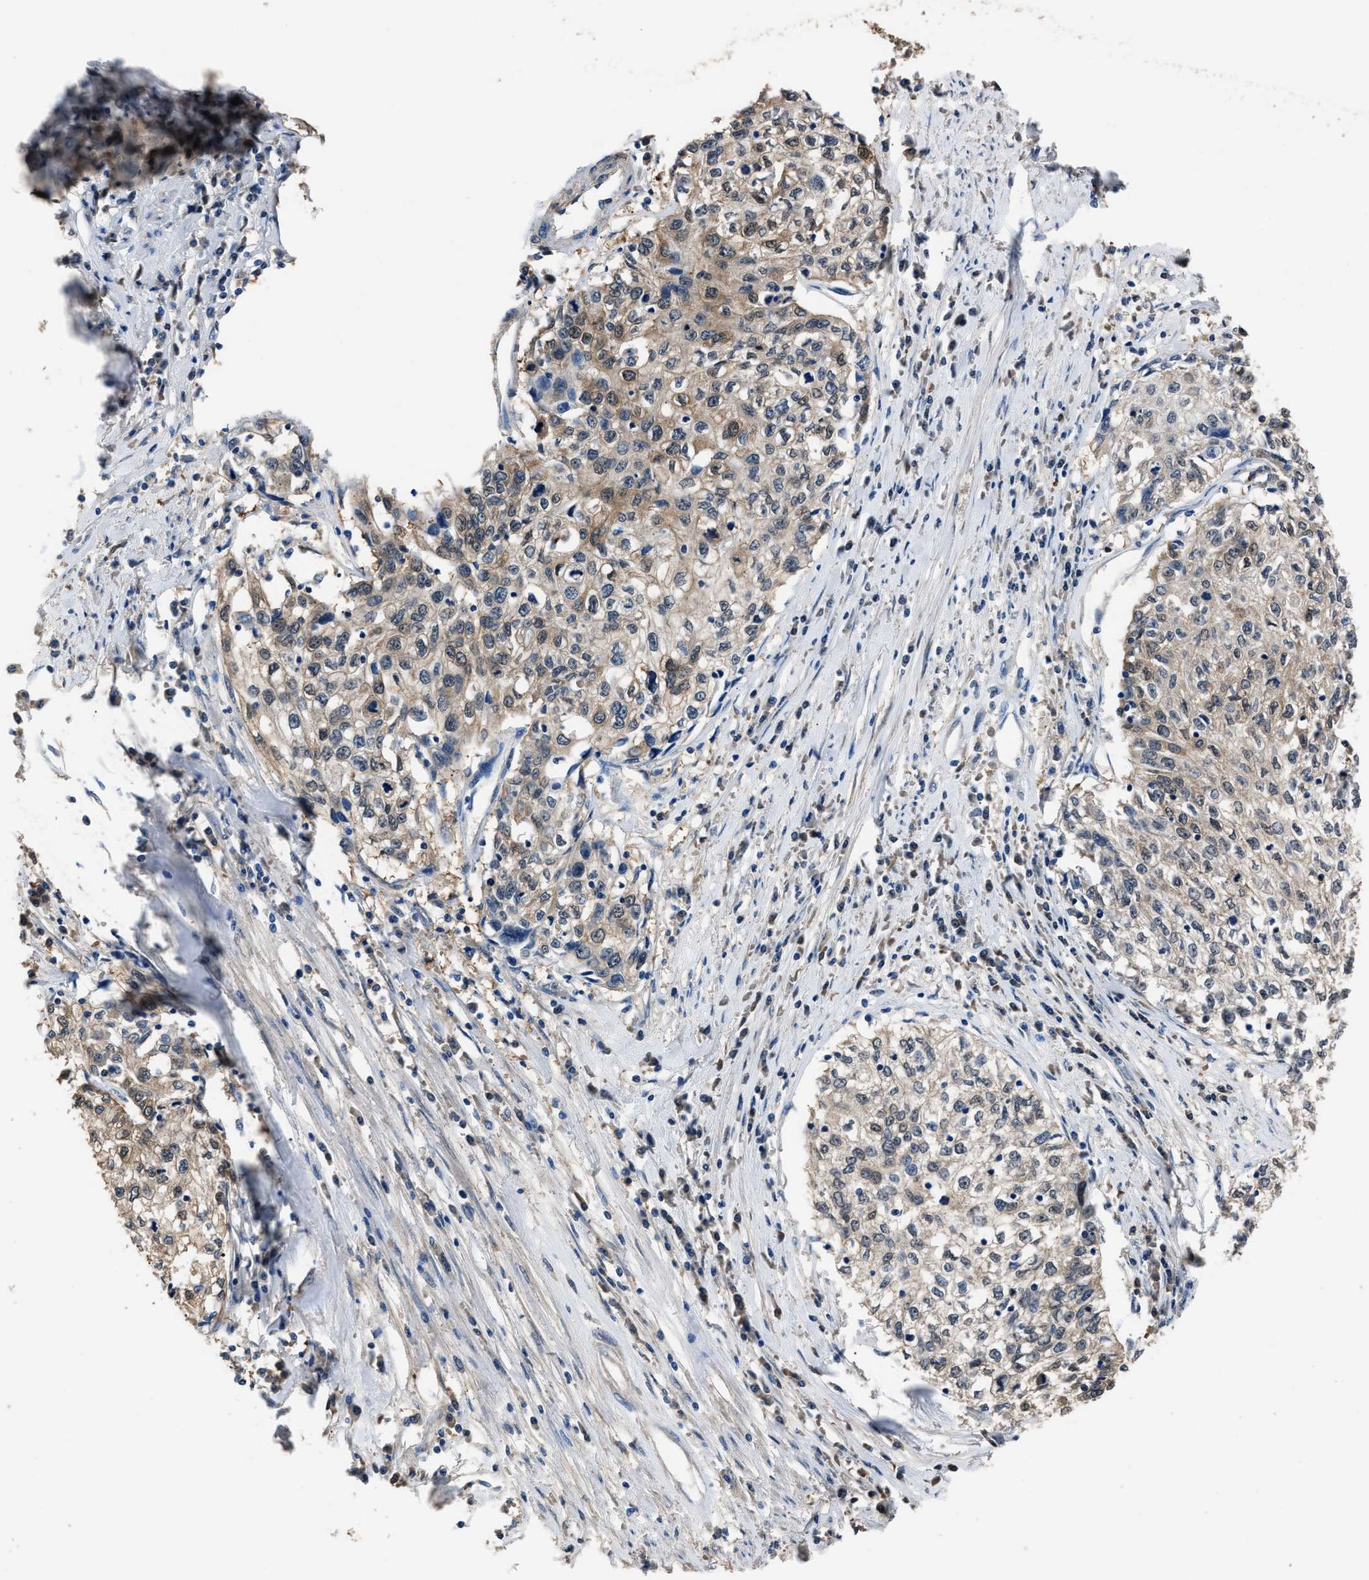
{"staining": {"intensity": "weak", "quantity": "25%-75%", "location": "cytoplasmic/membranous"}, "tissue": "cervical cancer", "cell_type": "Tumor cells", "image_type": "cancer", "snomed": [{"axis": "morphology", "description": "Squamous cell carcinoma, NOS"}, {"axis": "topography", "description": "Cervix"}], "caption": "The photomicrograph demonstrates immunohistochemical staining of cervical cancer (squamous cell carcinoma). There is weak cytoplasmic/membranous positivity is present in about 25%-75% of tumor cells.", "gene": "GSTP1", "patient": {"sex": "female", "age": 57}}